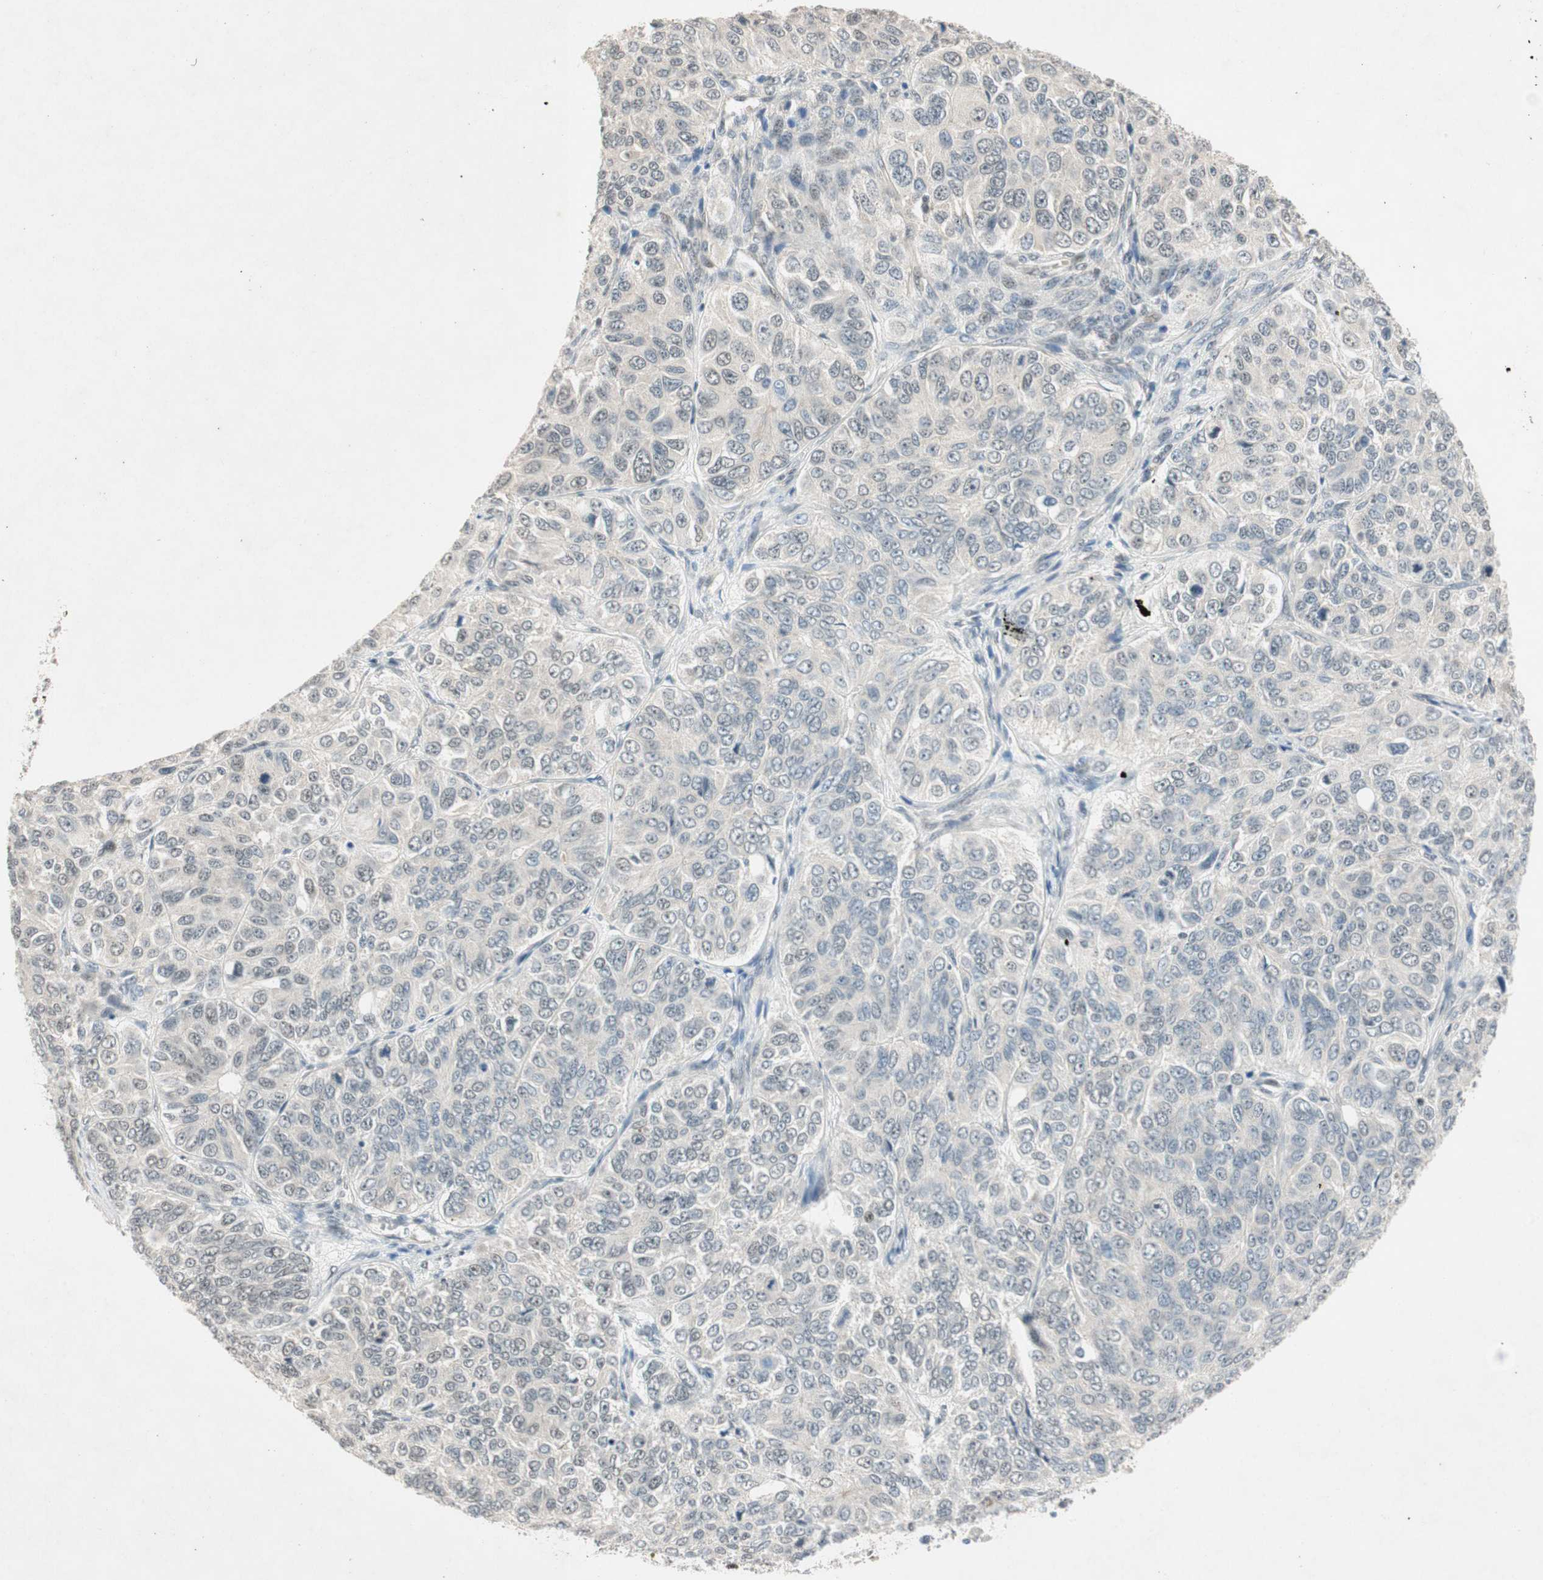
{"staining": {"intensity": "negative", "quantity": "none", "location": "none"}, "tissue": "ovarian cancer", "cell_type": "Tumor cells", "image_type": "cancer", "snomed": [{"axis": "morphology", "description": "Carcinoma, endometroid"}, {"axis": "topography", "description": "Ovary"}], "caption": "Human ovarian cancer stained for a protein using immunohistochemistry exhibits no staining in tumor cells.", "gene": "NCBP3", "patient": {"sex": "female", "age": 51}}